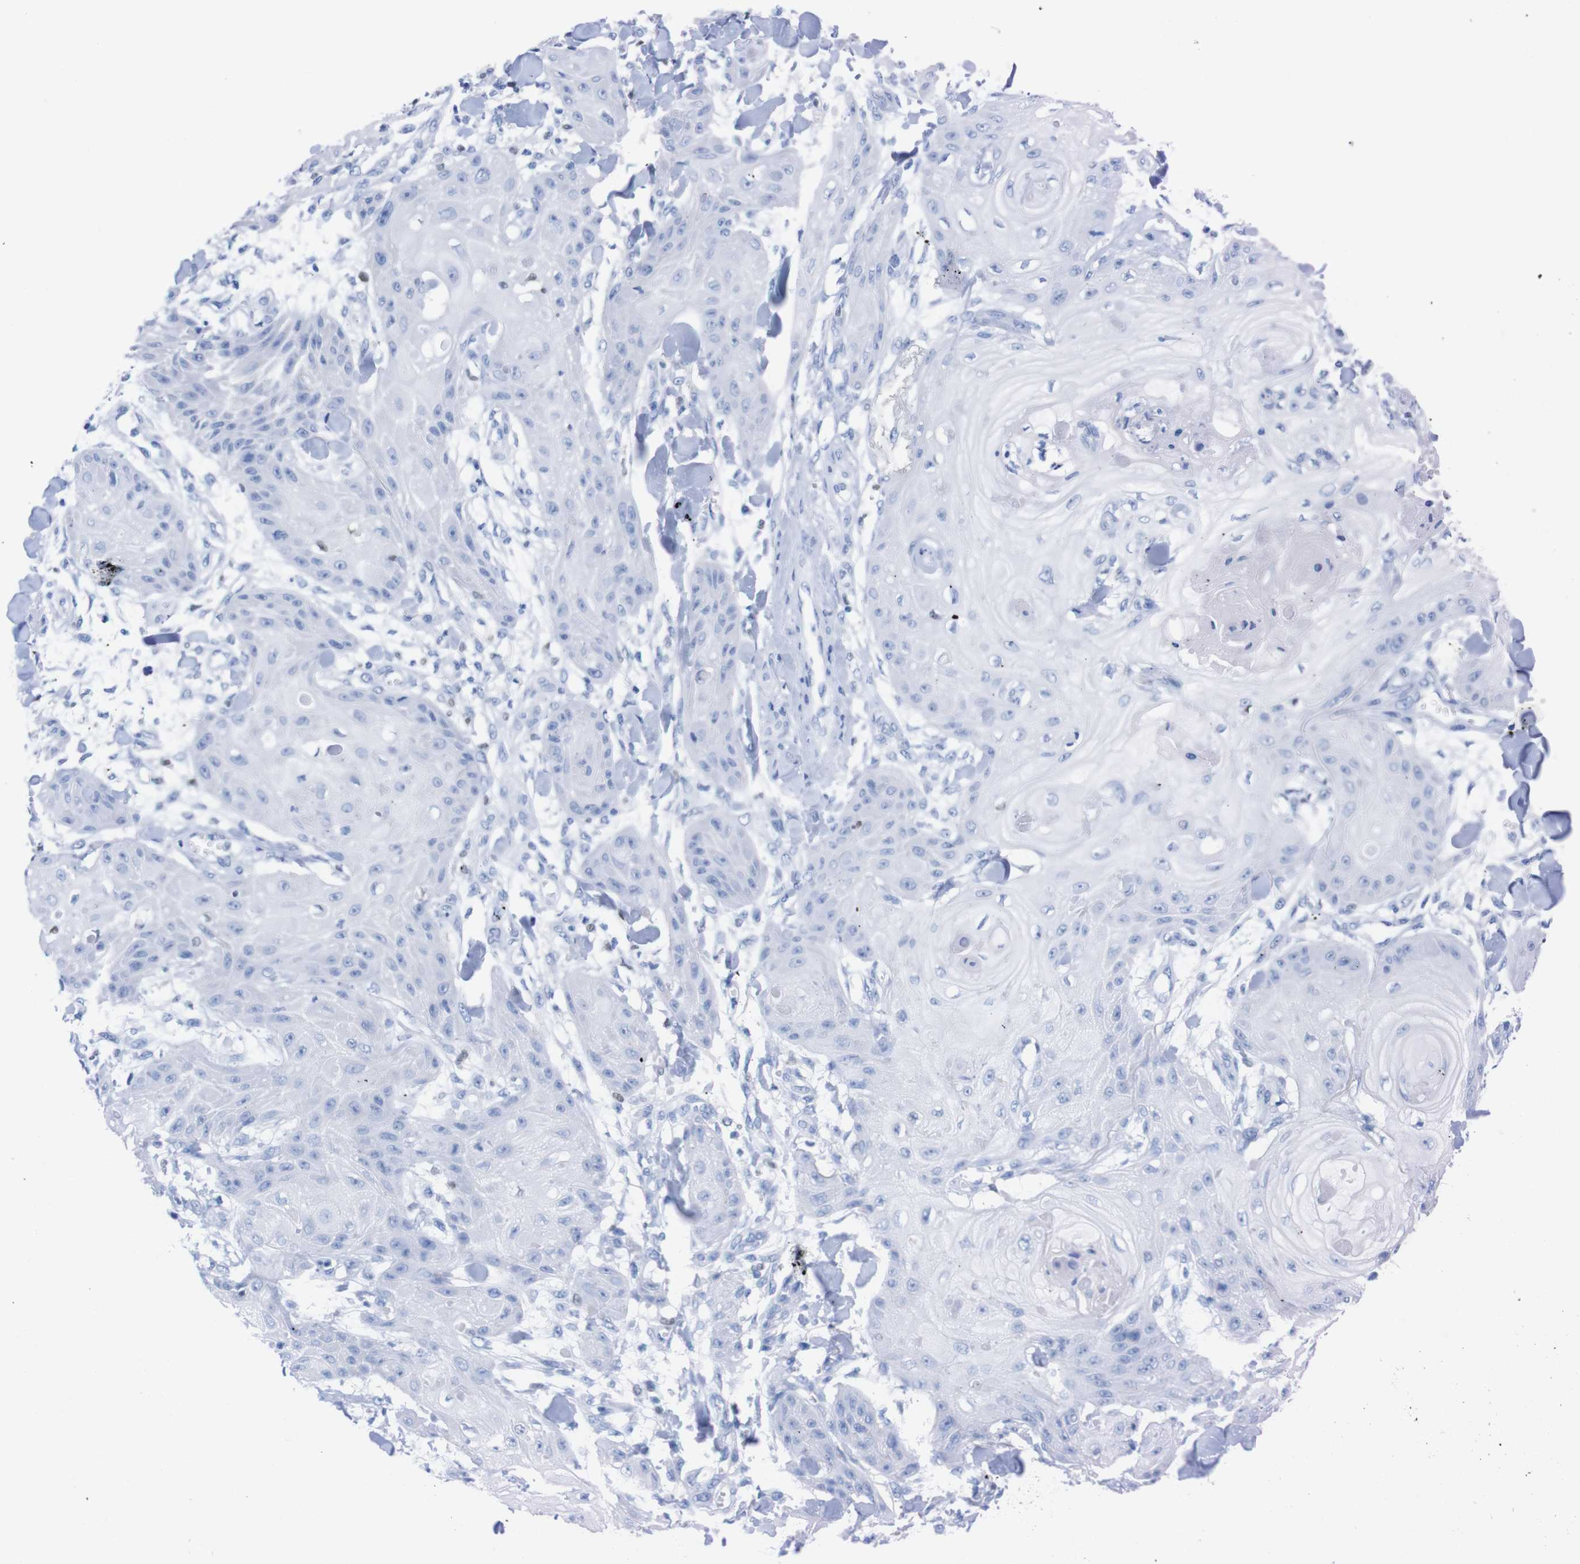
{"staining": {"intensity": "negative", "quantity": "none", "location": "none"}, "tissue": "skin cancer", "cell_type": "Tumor cells", "image_type": "cancer", "snomed": [{"axis": "morphology", "description": "Squamous cell carcinoma, NOS"}, {"axis": "topography", "description": "Skin"}], "caption": "DAB (3,3'-diaminobenzidine) immunohistochemical staining of skin cancer displays no significant expression in tumor cells.", "gene": "P2RY12", "patient": {"sex": "male", "age": 74}}